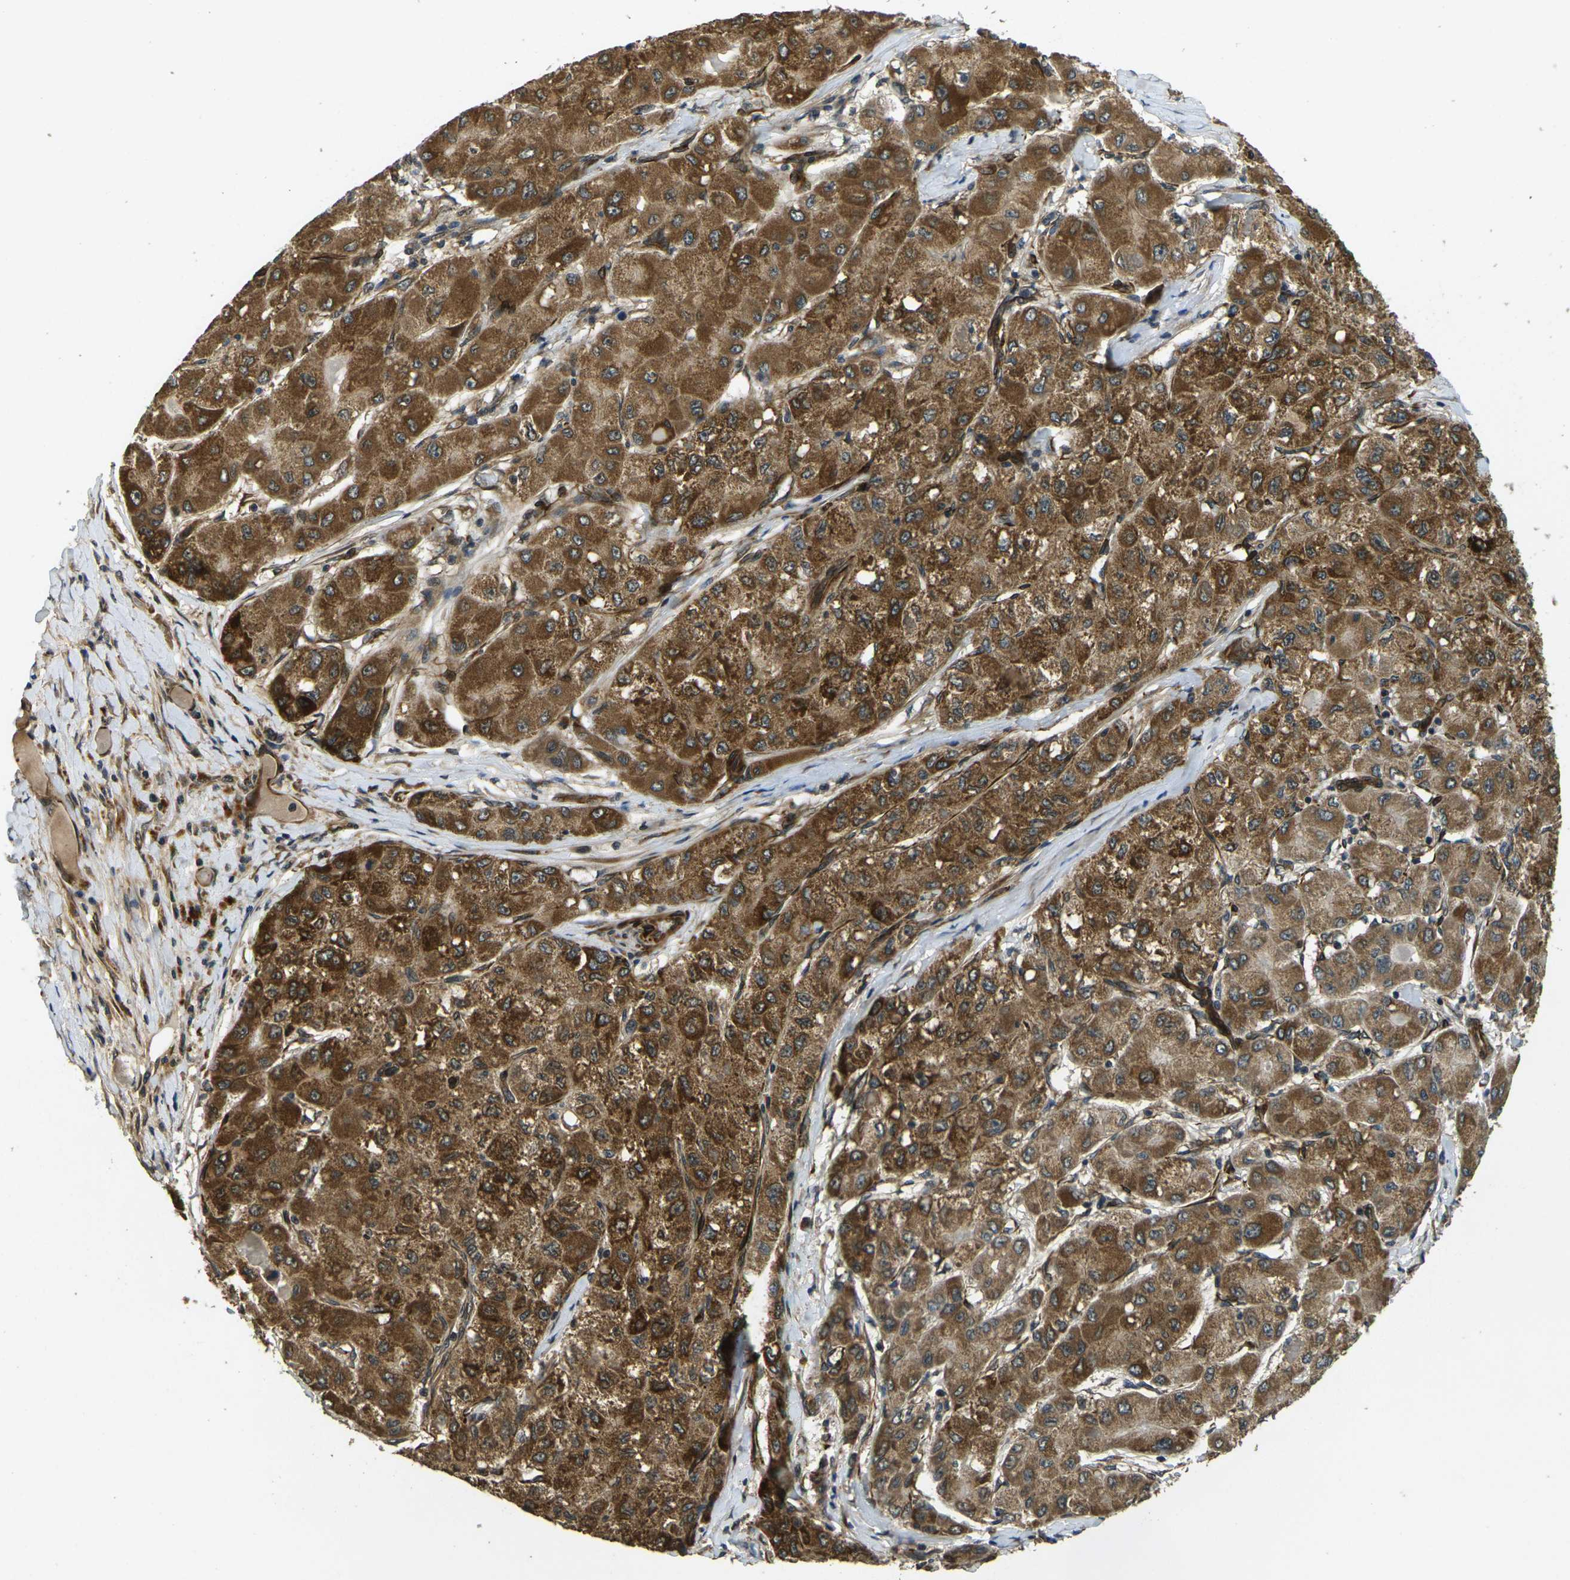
{"staining": {"intensity": "strong", "quantity": ">75%", "location": "cytoplasmic/membranous"}, "tissue": "liver cancer", "cell_type": "Tumor cells", "image_type": "cancer", "snomed": [{"axis": "morphology", "description": "Carcinoma, Hepatocellular, NOS"}, {"axis": "topography", "description": "Liver"}], "caption": "High-magnification brightfield microscopy of hepatocellular carcinoma (liver) stained with DAB (brown) and counterstained with hematoxylin (blue). tumor cells exhibit strong cytoplasmic/membranous positivity is appreciated in approximately>75% of cells. (IHC, brightfield microscopy, high magnification).", "gene": "FUT11", "patient": {"sex": "male", "age": 80}}